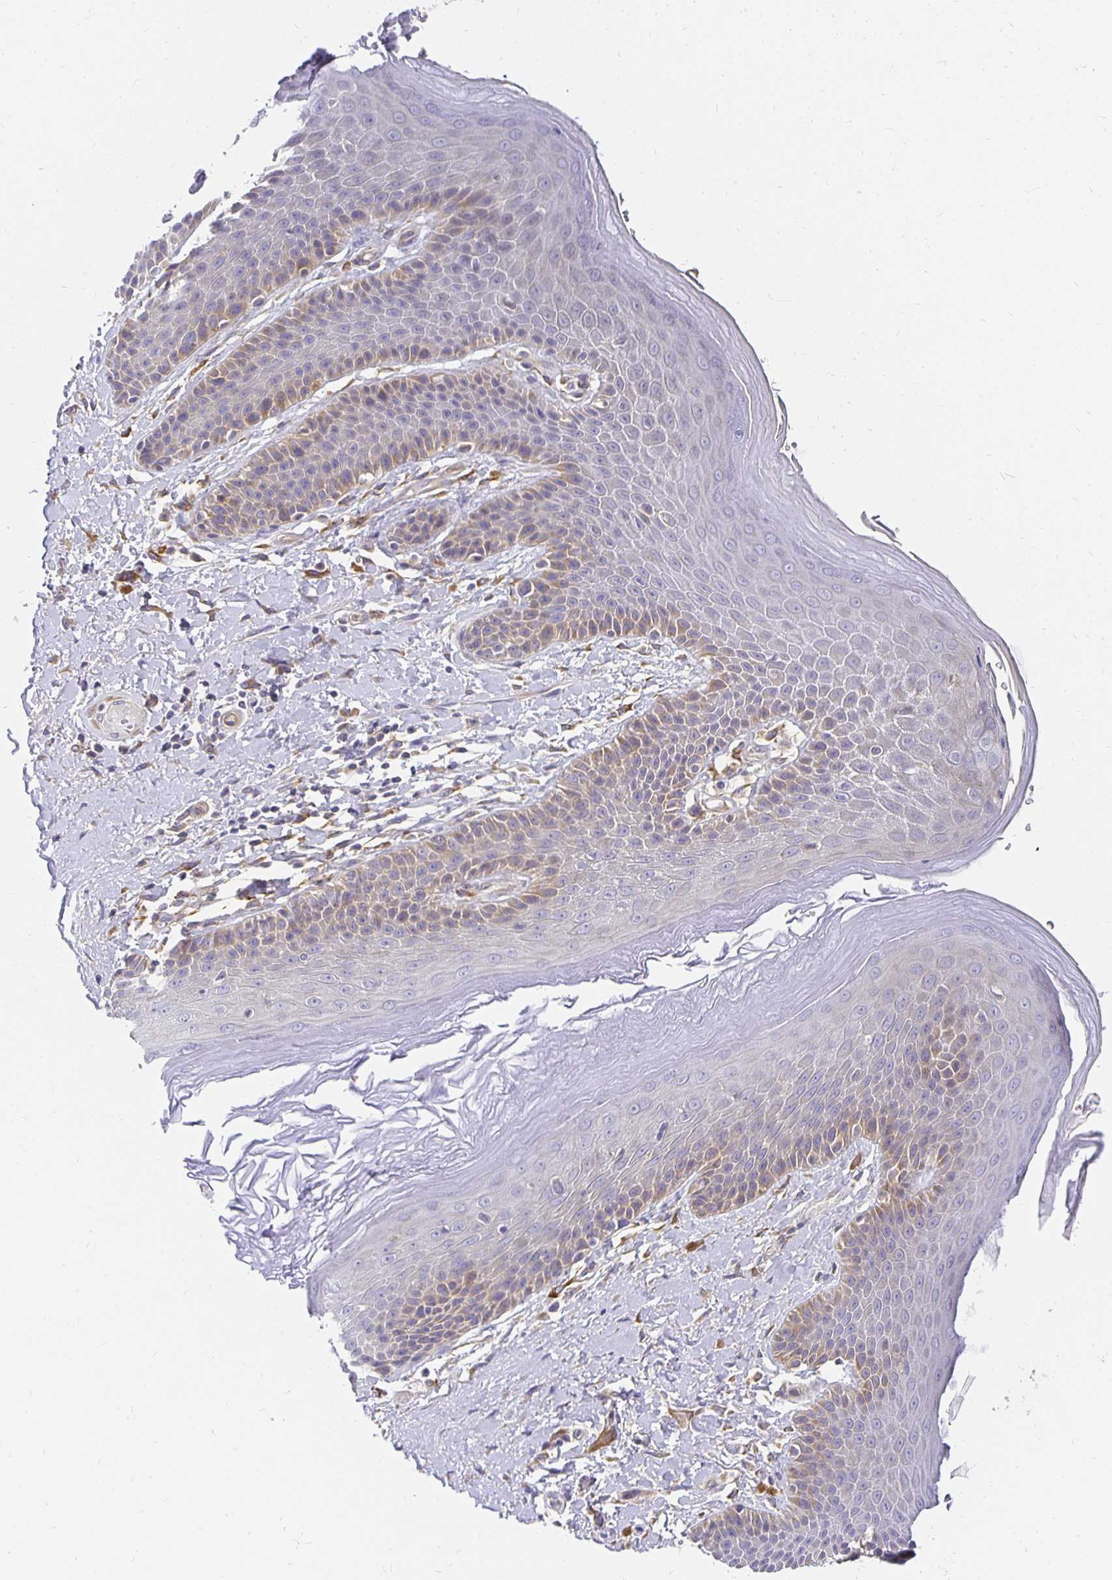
{"staining": {"intensity": "weak", "quantity": "25%-75%", "location": "cytoplasmic/membranous"}, "tissue": "skin", "cell_type": "Epidermal cells", "image_type": "normal", "snomed": [{"axis": "morphology", "description": "Normal tissue, NOS"}, {"axis": "topography", "description": "Anal"}, {"axis": "topography", "description": "Peripheral nerve tissue"}], "caption": "A low amount of weak cytoplasmic/membranous positivity is identified in about 25%-75% of epidermal cells in normal skin.", "gene": "PLOD1", "patient": {"sex": "male", "age": 51}}